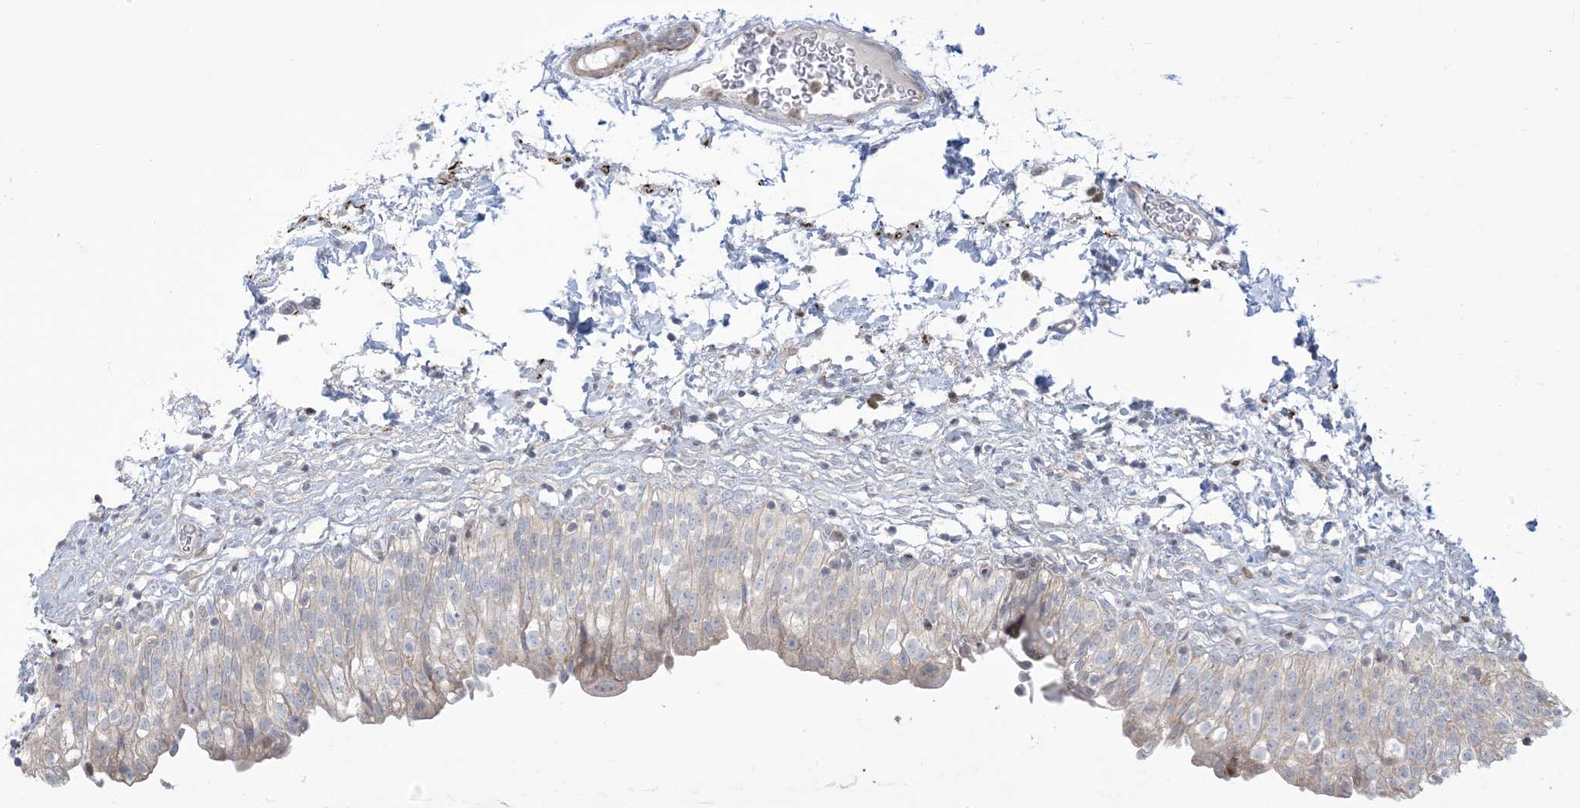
{"staining": {"intensity": "weak", "quantity": "<25%", "location": "cytoplasmic/membranous"}, "tissue": "urinary bladder", "cell_type": "Urothelial cells", "image_type": "normal", "snomed": [{"axis": "morphology", "description": "Normal tissue, NOS"}, {"axis": "topography", "description": "Urinary bladder"}], "caption": "This is an IHC histopathology image of normal urinary bladder. There is no staining in urothelial cells.", "gene": "AFTPH", "patient": {"sex": "male", "age": 55}}